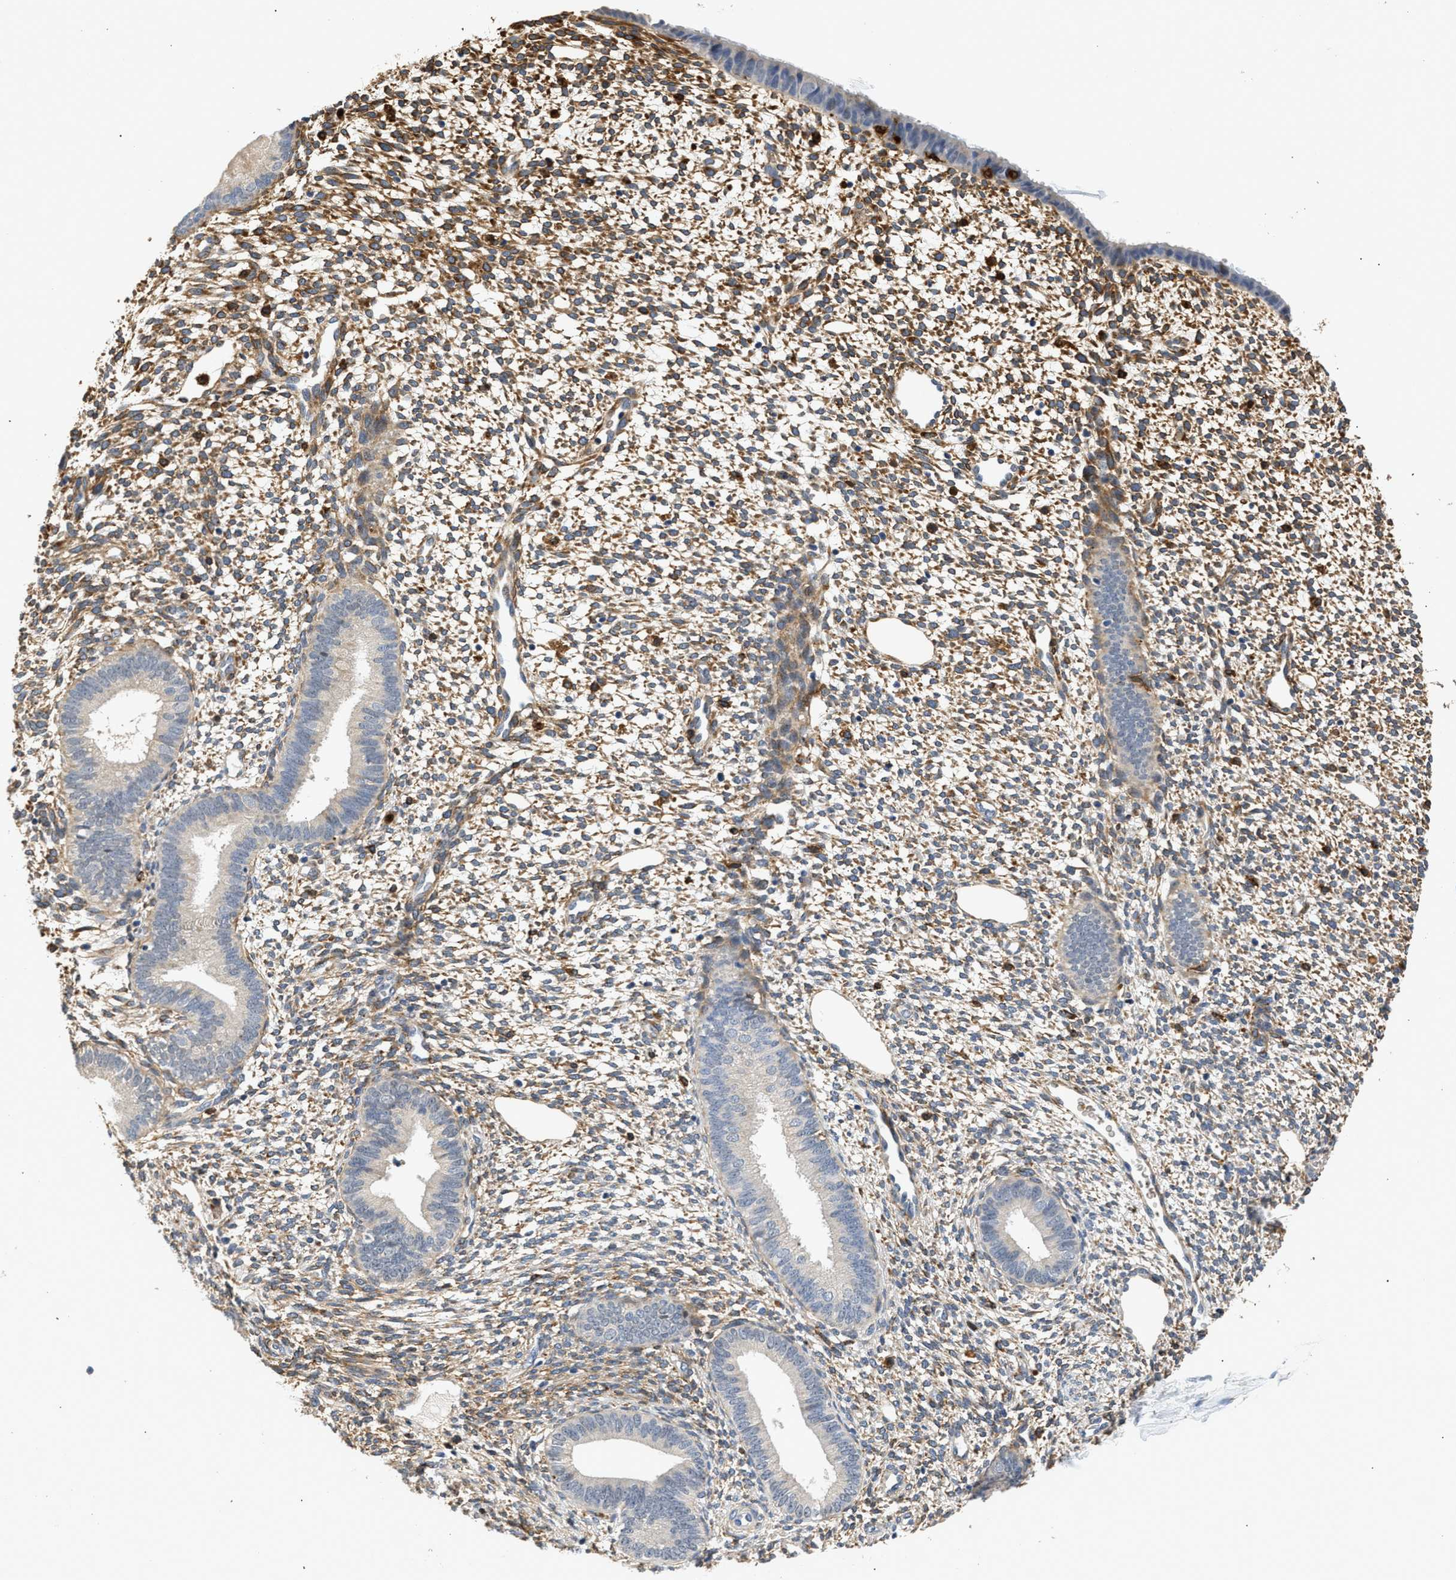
{"staining": {"intensity": "moderate", "quantity": "<25%", "location": "cytoplasmic/membranous"}, "tissue": "endometrium", "cell_type": "Cells in endometrial stroma", "image_type": "normal", "snomed": [{"axis": "morphology", "description": "Normal tissue, NOS"}, {"axis": "topography", "description": "Endometrium"}], "caption": "Cells in endometrial stroma display moderate cytoplasmic/membranous expression in approximately <25% of cells in benign endometrium.", "gene": "RAB31", "patient": {"sex": "female", "age": 46}}